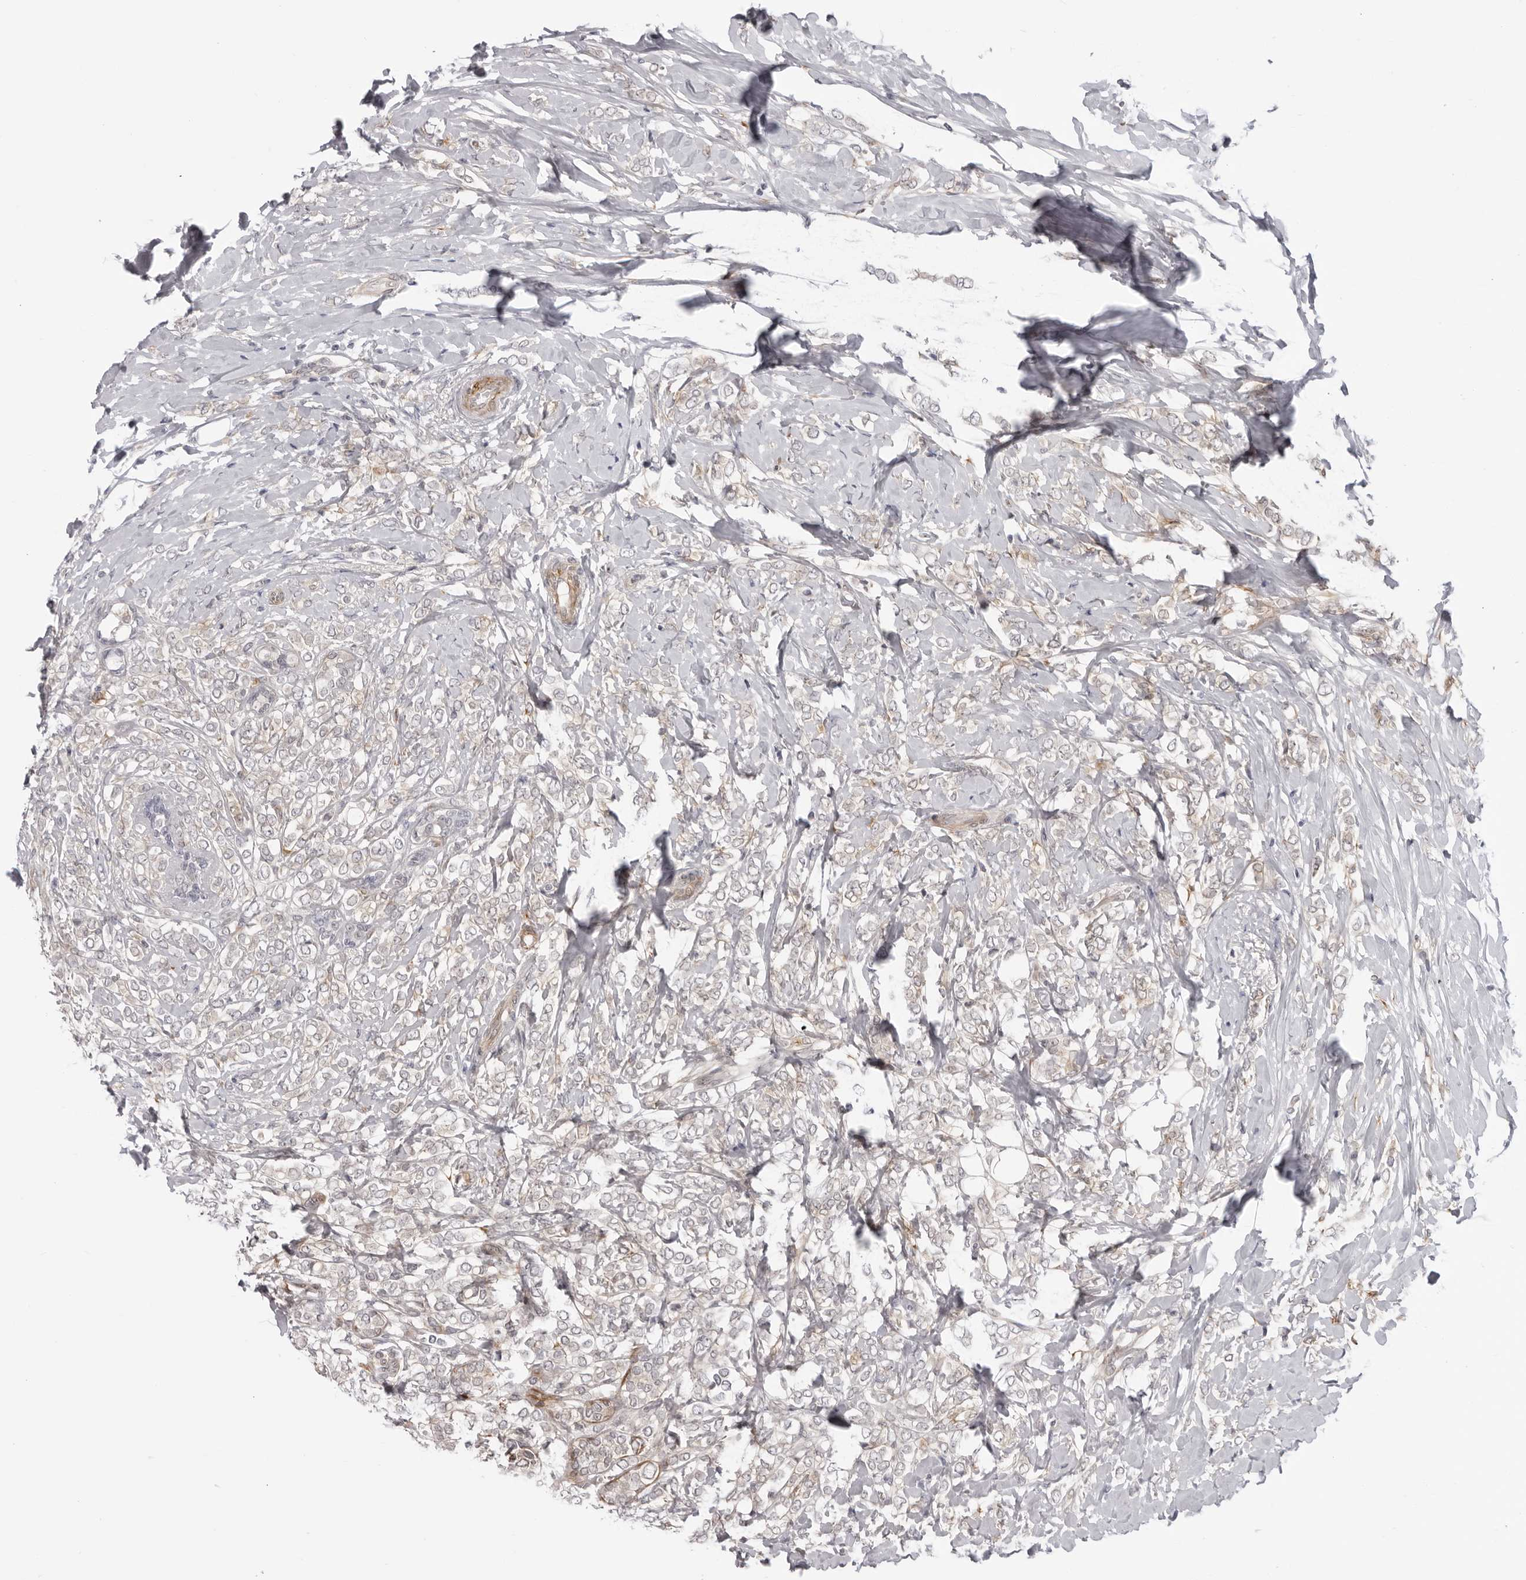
{"staining": {"intensity": "moderate", "quantity": "<25%", "location": "cytoplasmic/membranous"}, "tissue": "breast cancer", "cell_type": "Tumor cells", "image_type": "cancer", "snomed": [{"axis": "morphology", "description": "Normal tissue, NOS"}, {"axis": "morphology", "description": "Lobular carcinoma"}, {"axis": "topography", "description": "Breast"}], "caption": "IHC of human lobular carcinoma (breast) shows low levels of moderate cytoplasmic/membranous staining in approximately <25% of tumor cells.", "gene": "SRGAP2", "patient": {"sex": "female", "age": 47}}